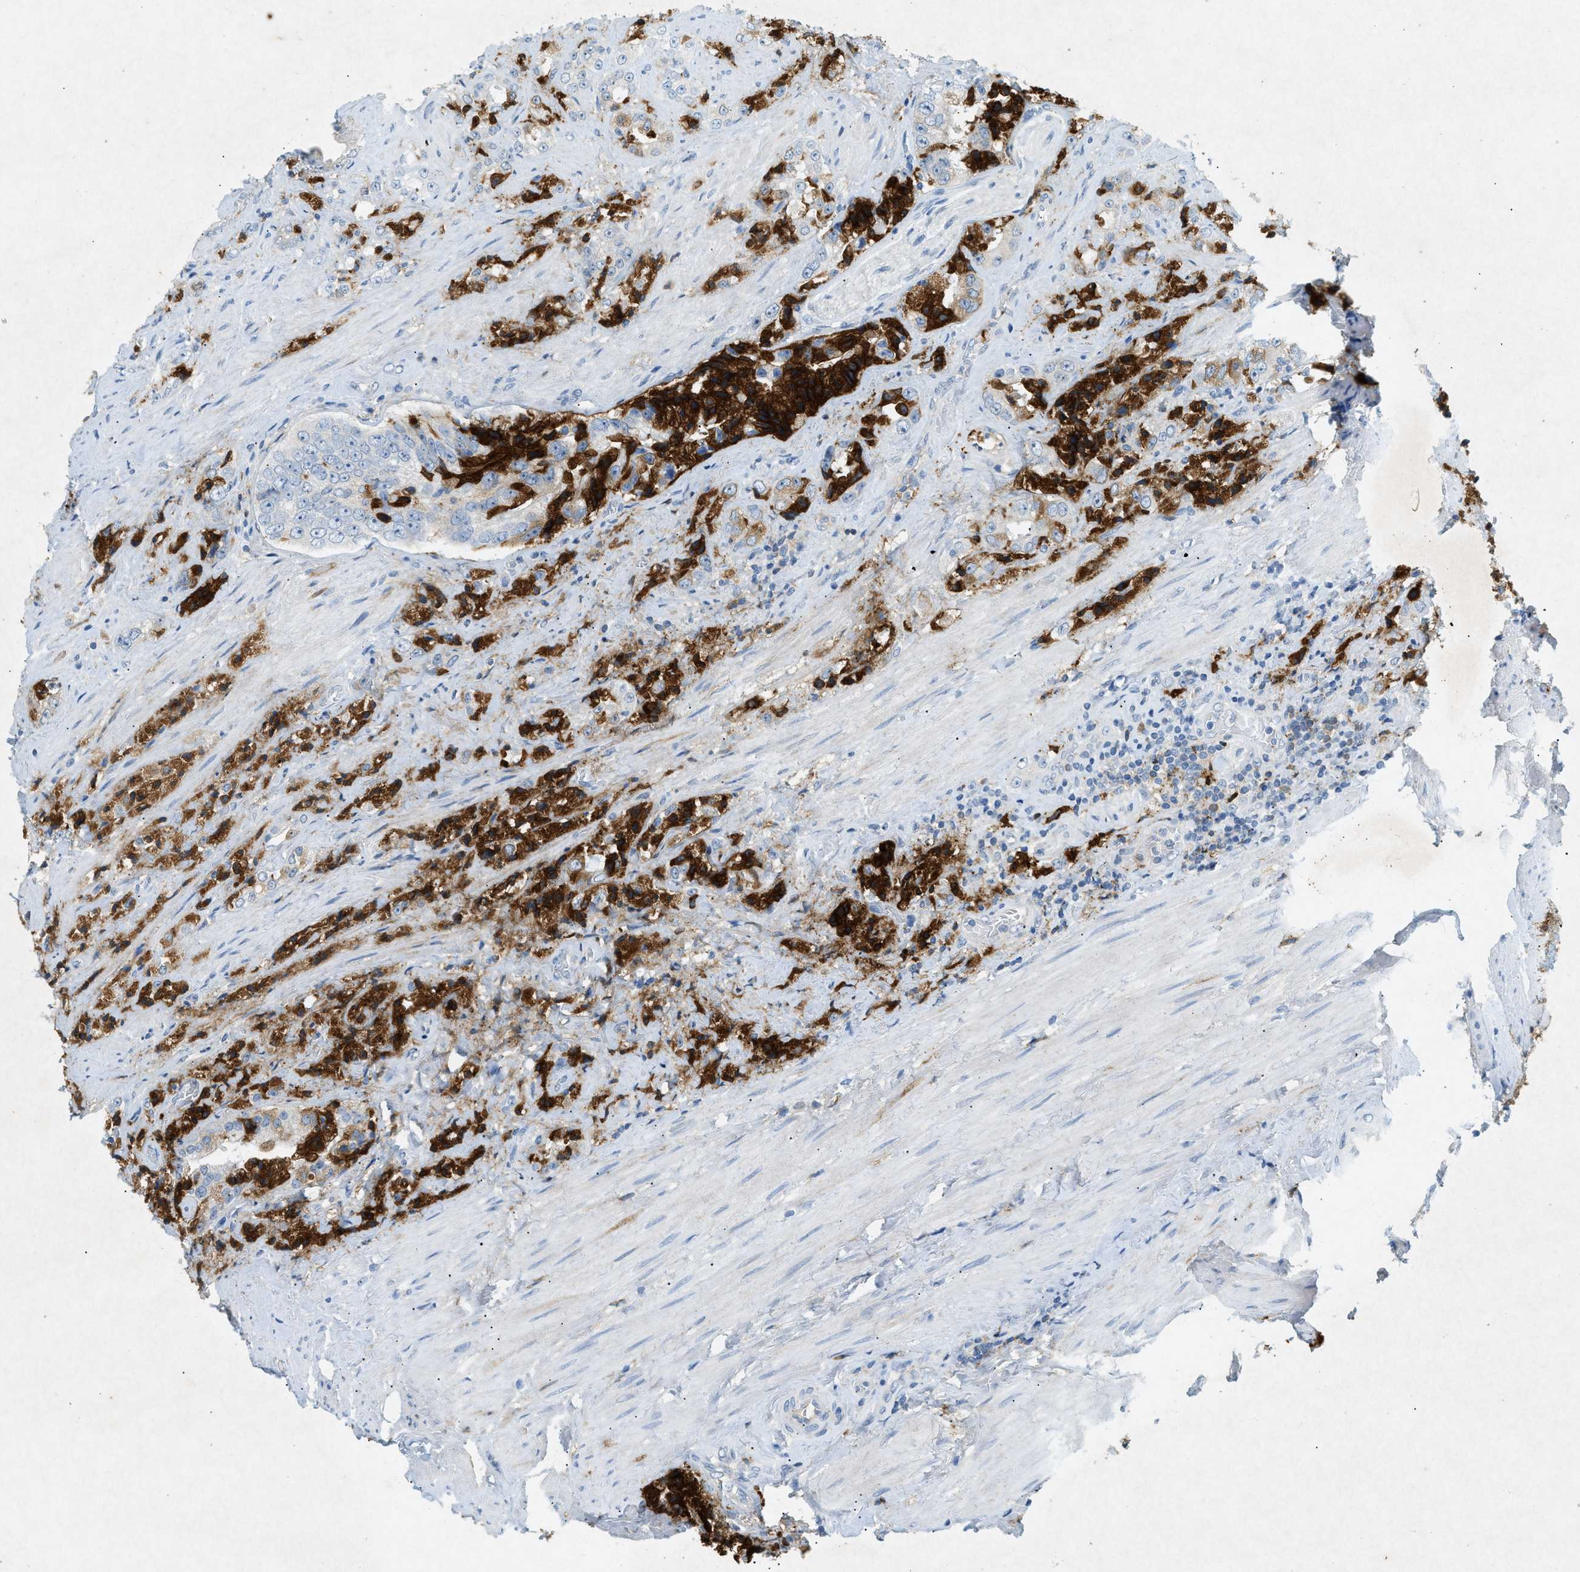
{"staining": {"intensity": "strong", "quantity": "25%-75%", "location": "cytoplasmic/membranous"}, "tissue": "prostate cancer", "cell_type": "Tumor cells", "image_type": "cancer", "snomed": [{"axis": "morphology", "description": "Adenocarcinoma, High grade"}, {"axis": "topography", "description": "Prostate"}], "caption": "Immunohistochemistry photomicrograph of adenocarcinoma (high-grade) (prostate) stained for a protein (brown), which exhibits high levels of strong cytoplasmic/membranous staining in approximately 25%-75% of tumor cells.", "gene": "F2", "patient": {"sex": "male", "age": 61}}